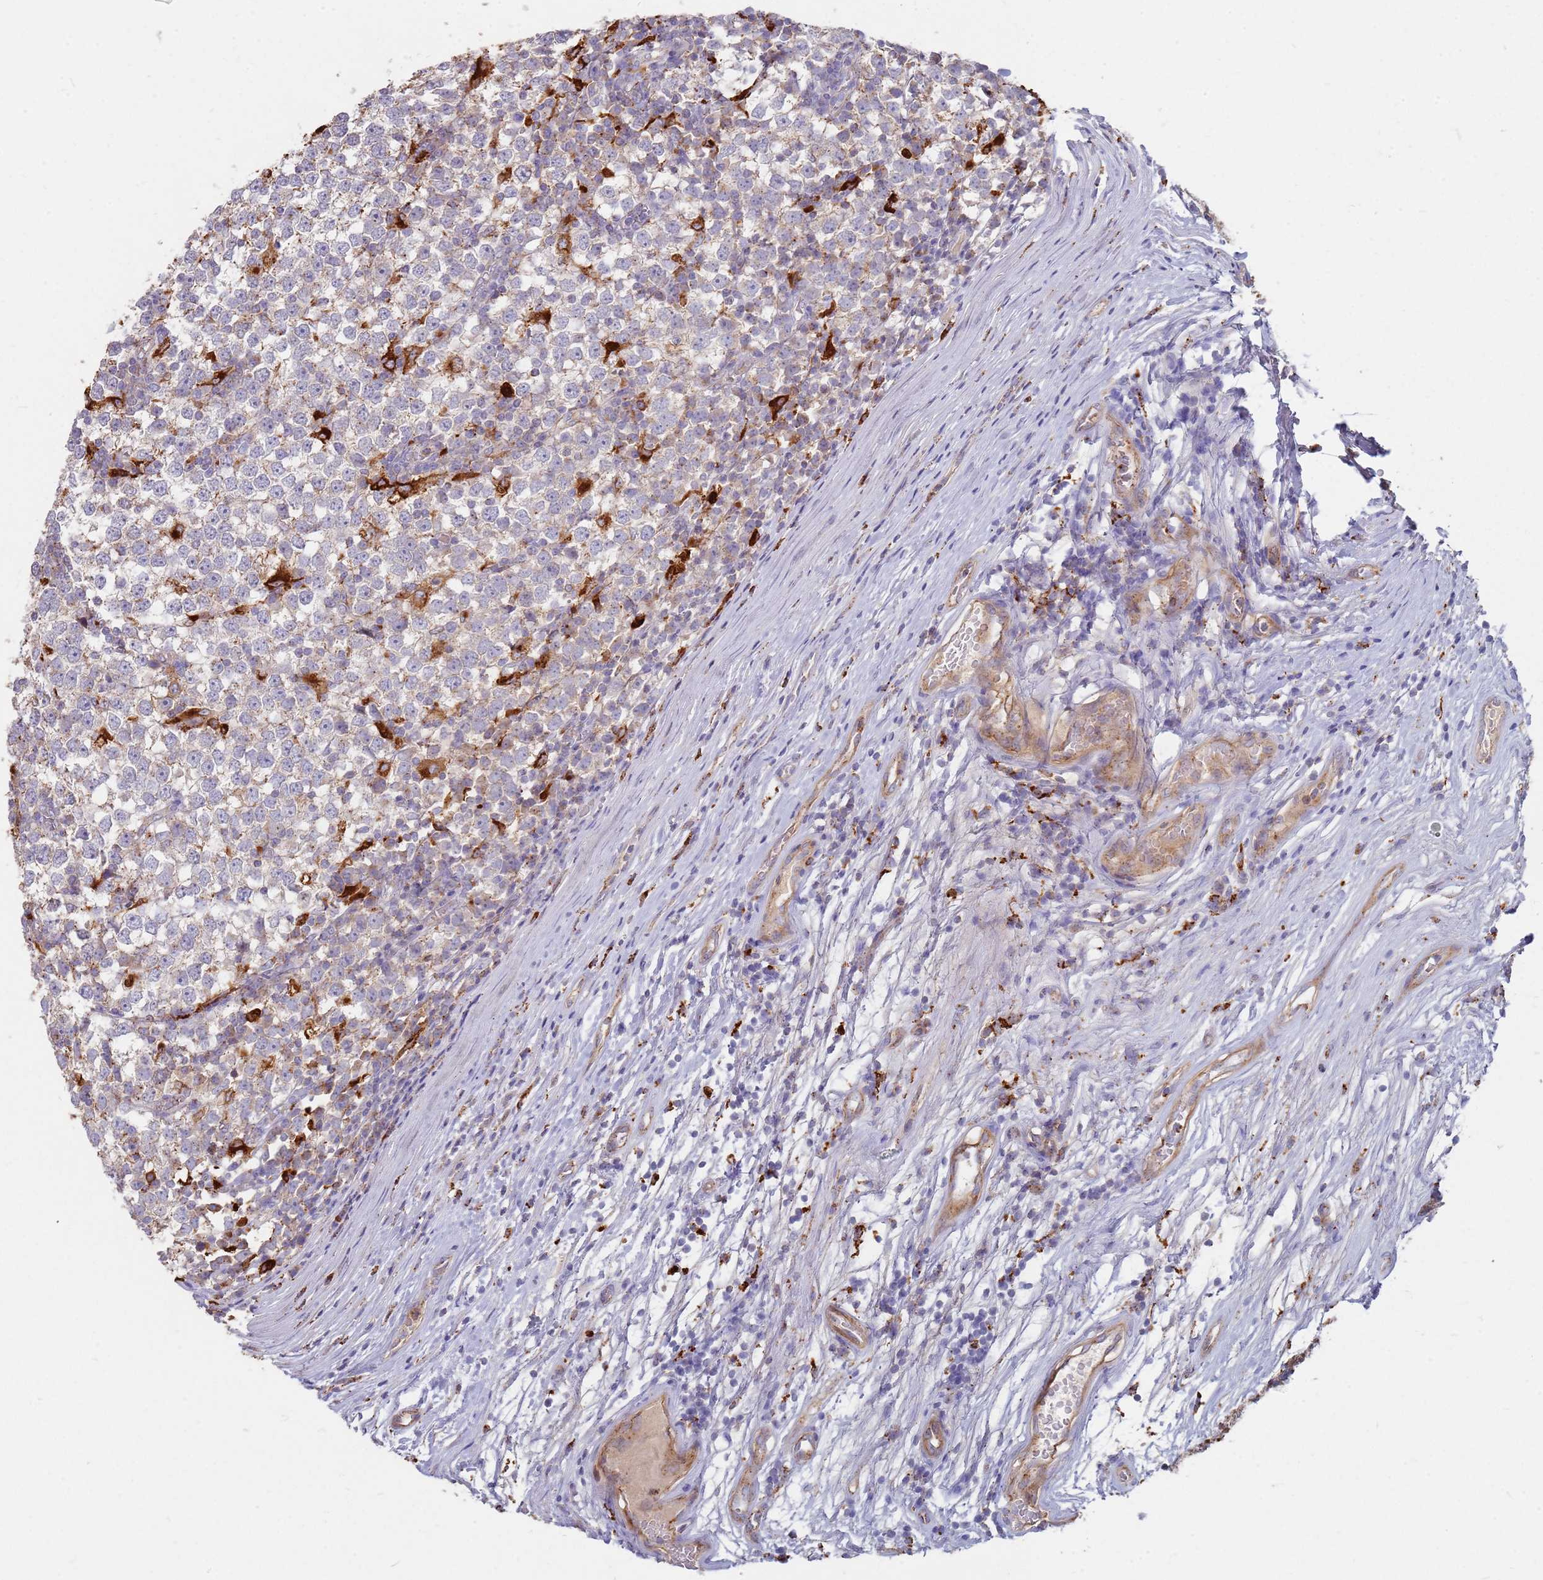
{"staining": {"intensity": "weak", "quantity": "<25%", "location": "cytoplasmic/membranous"}, "tissue": "testis cancer", "cell_type": "Tumor cells", "image_type": "cancer", "snomed": [{"axis": "morphology", "description": "Seminoma, NOS"}, {"axis": "topography", "description": "Testis"}], "caption": "Tumor cells are negative for protein expression in human testis seminoma. (DAB (3,3'-diaminobenzidine) immunohistochemistry (IHC) with hematoxylin counter stain).", "gene": "TMEM229B", "patient": {"sex": "male", "age": 65}}